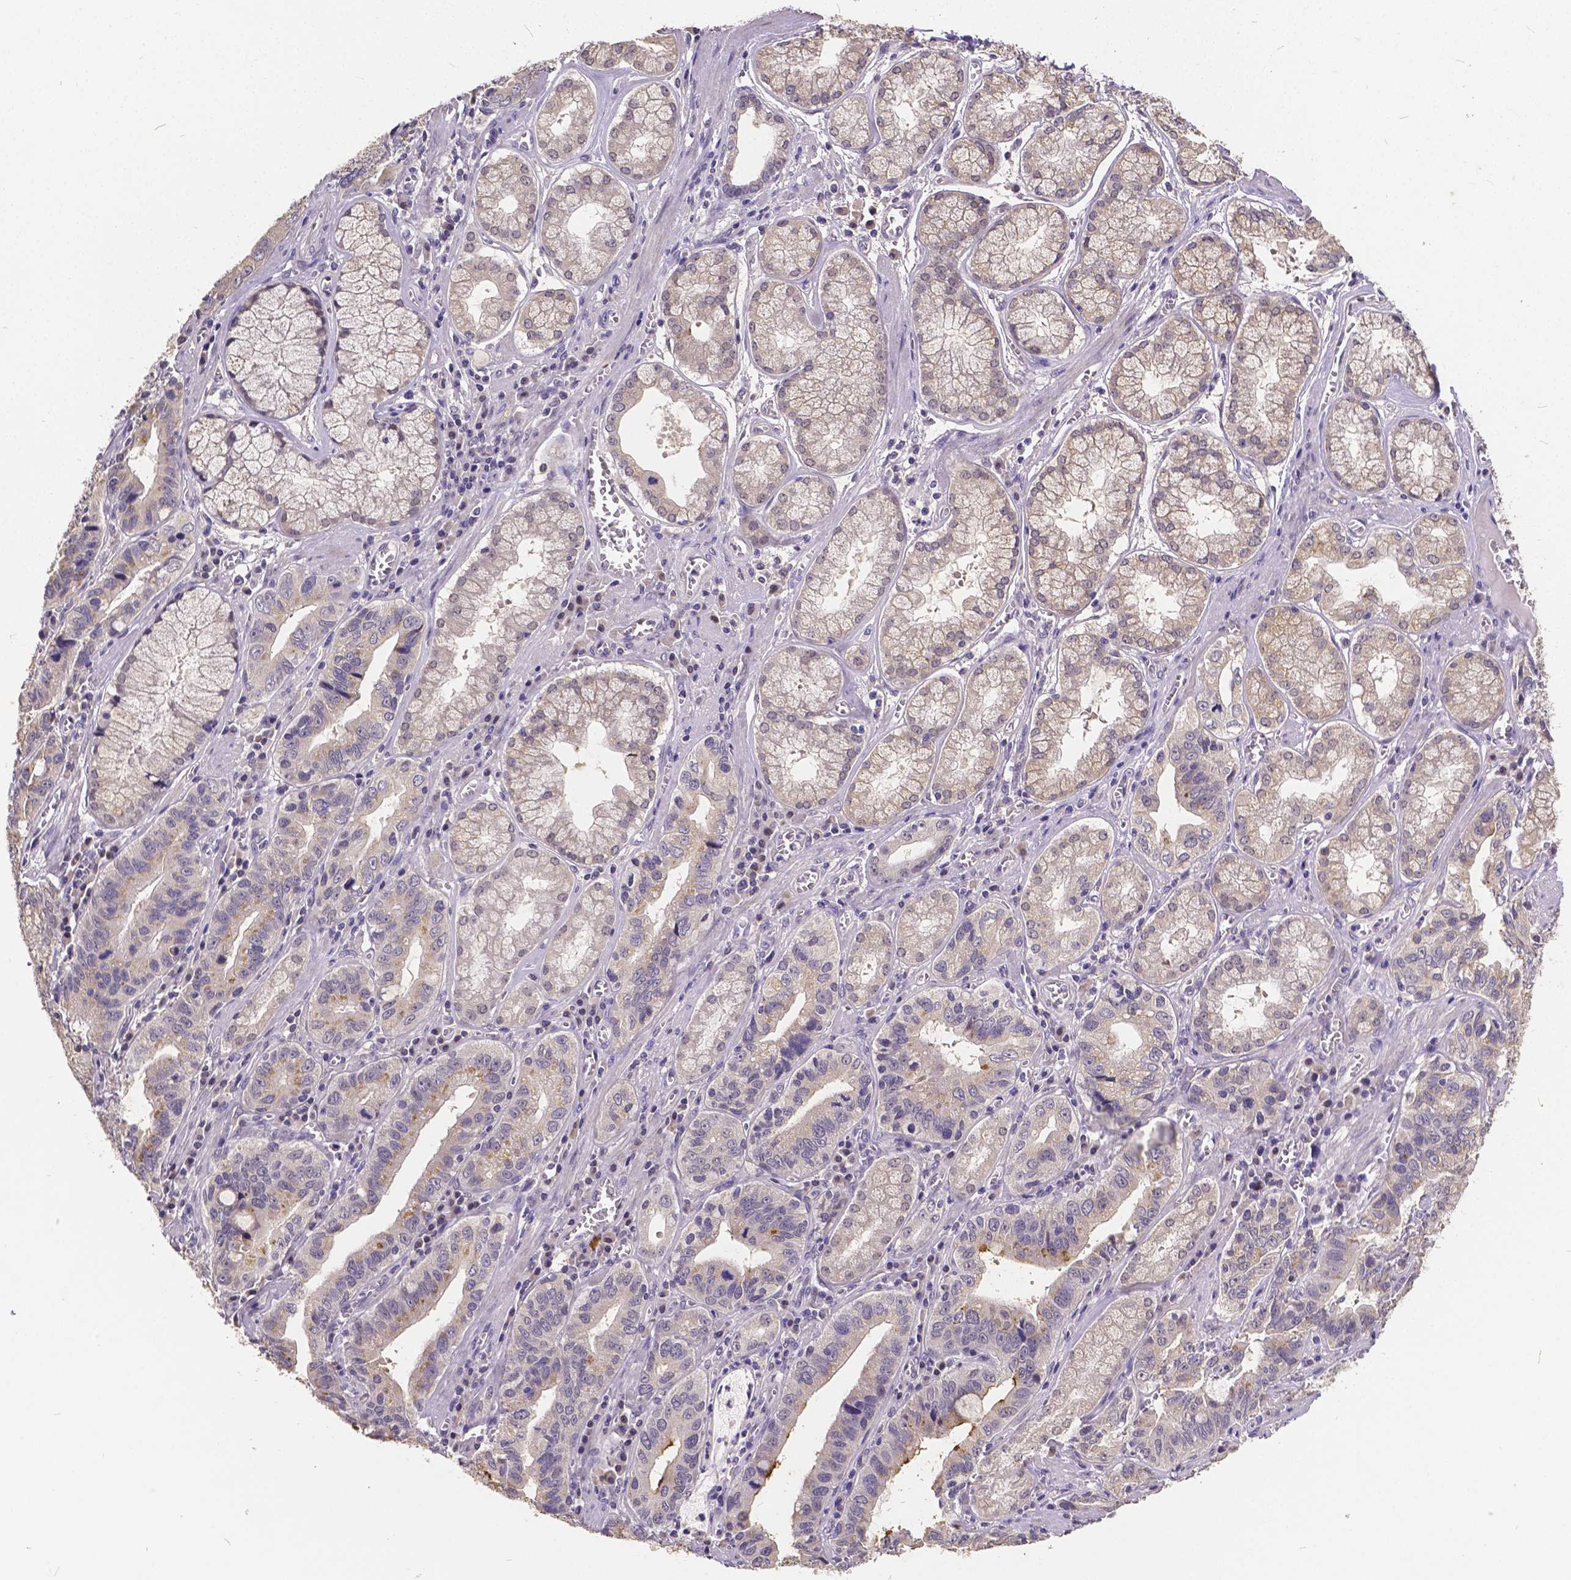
{"staining": {"intensity": "weak", "quantity": "<25%", "location": "cytoplasmic/membranous"}, "tissue": "stomach cancer", "cell_type": "Tumor cells", "image_type": "cancer", "snomed": [{"axis": "morphology", "description": "Adenocarcinoma, NOS"}, {"axis": "topography", "description": "Stomach, lower"}], "caption": "High magnification brightfield microscopy of stomach adenocarcinoma stained with DAB (brown) and counterstained with hematoxylin (blue): tumor cells show no significant expression.", "gene": "CTNNA2", "patient": {"sex": "female", "age": 76}}